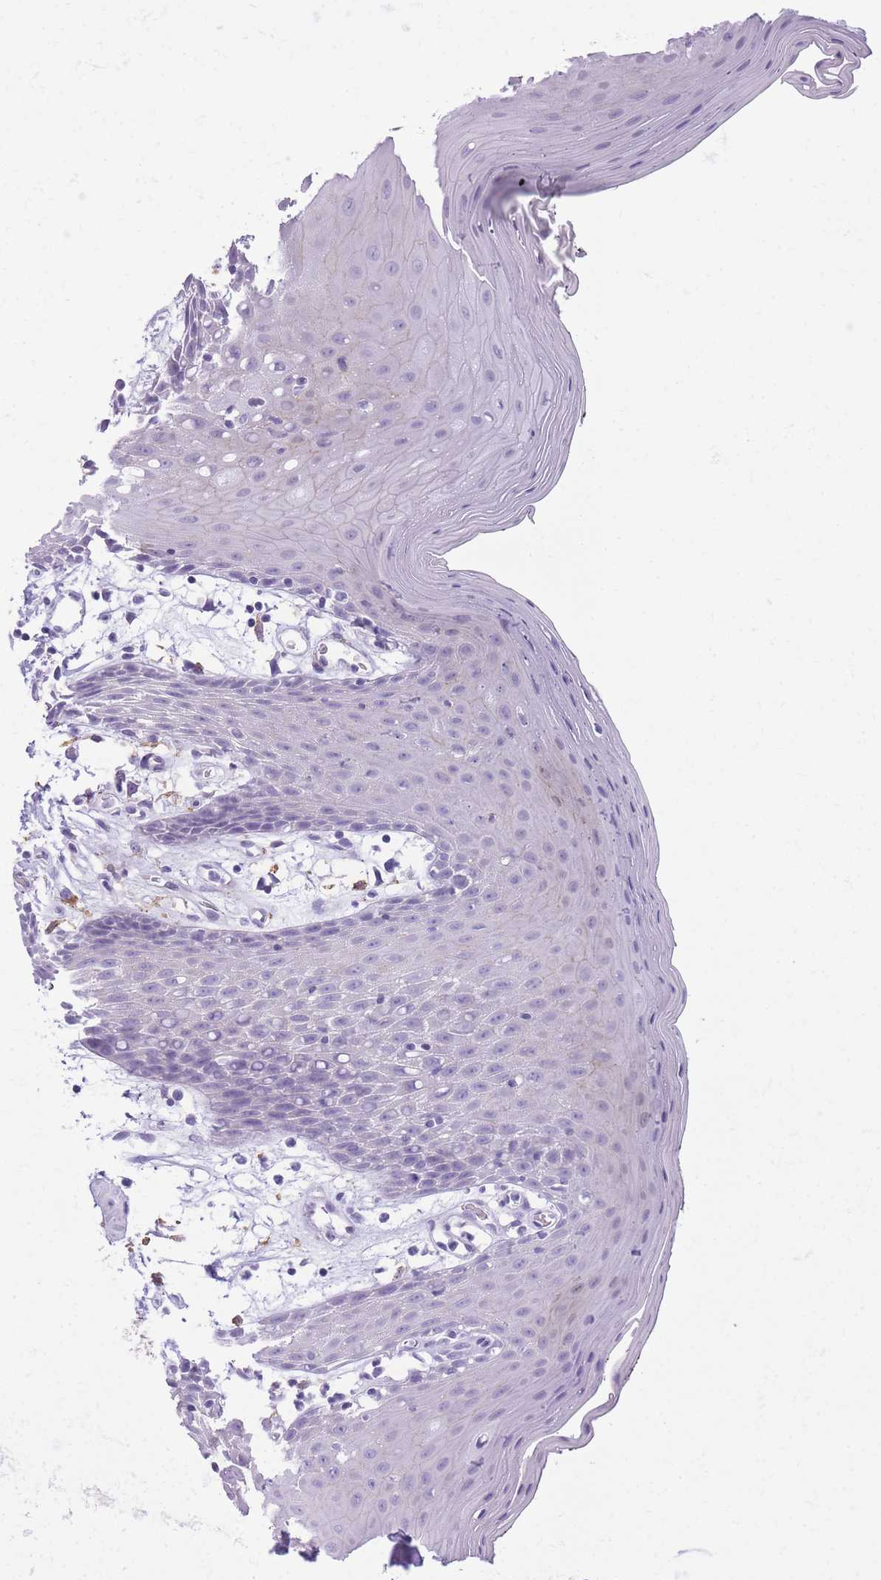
{"staining": {"intensity": "weak", "quantity": "<25%", "location": "cytoplasmic/membranous"}, "tissue": "oral mucosa", "cell_type": "Squamous epithelial cells", "image_type": "normal", "snomed": [{"axis": "morphology", "description": "Normal tissue, NOS"}, {"axis": "topography", "description": "Oral tissue"}, {"axis": "topography", "description": "Tounge, NOS"}], "caption": "This is an immunohistochemistry (IHC) image of unremarkable human oral mucosa. There is no positivity in squamous epithelial cells.", "gene": "RADX", "patient": {"sex": "female", "age": 59}}